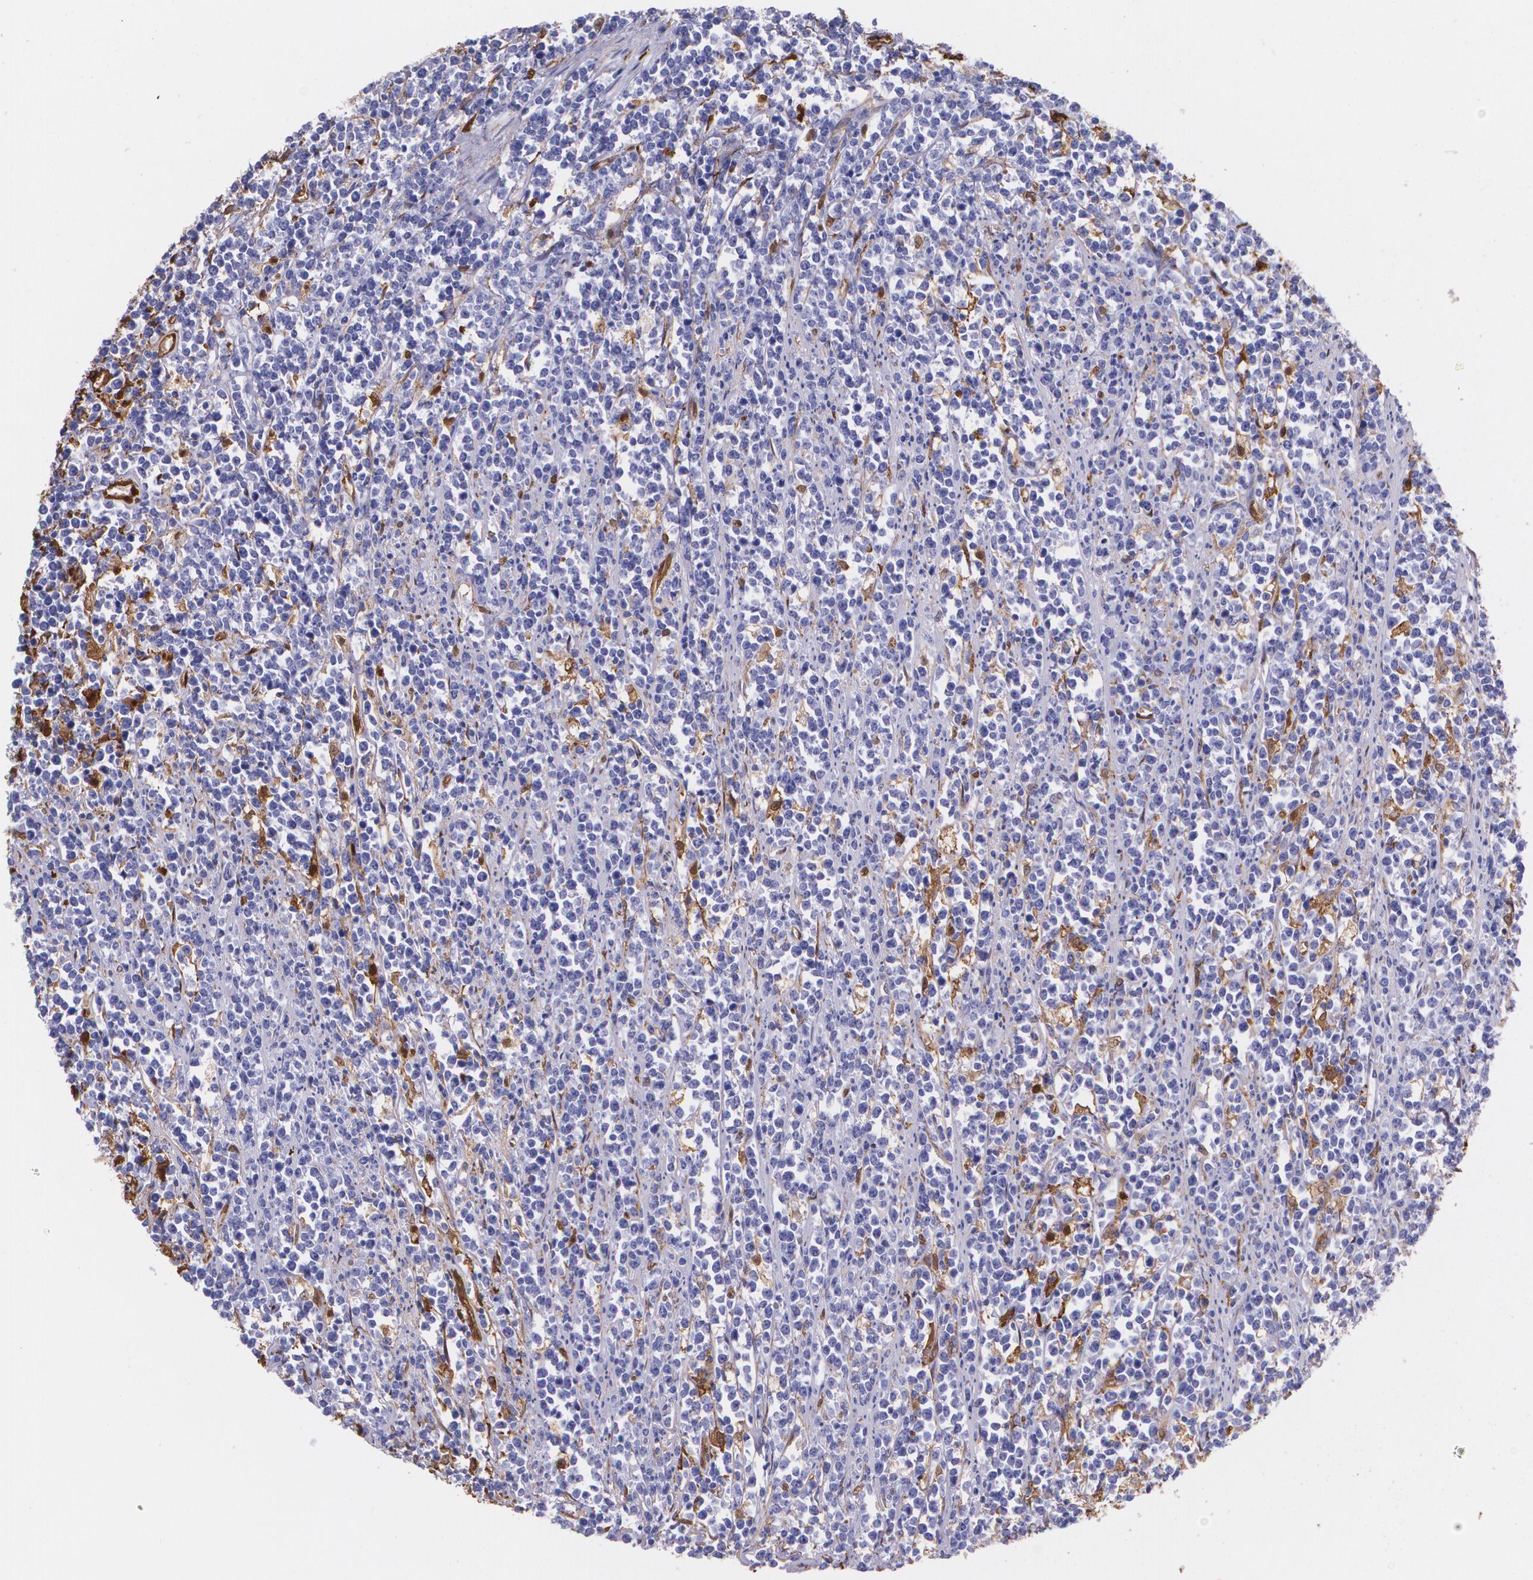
{"staining": {"intensity": "negative", "quantity": "none", "location": "none"}, "tissue": "lymphoma", "cell_type": "Tumor cells", "image_type": "cancer", "snomed": [{"axis": "morphology", "description": "Malignant lymphoma, non-Hodgkin's type, High grade"}, {"axis": "topography", "description": "Small intestine"}, {"axis": "topography", "description": "Colon"}], "caption": "High-grade malignant lymphoma, non-Hodgkin's type stained for a protein using IHC demonstrates no positivity tumor cells.", "gene": "MMP2", "patient": {"sex": "male", "age": 8}}